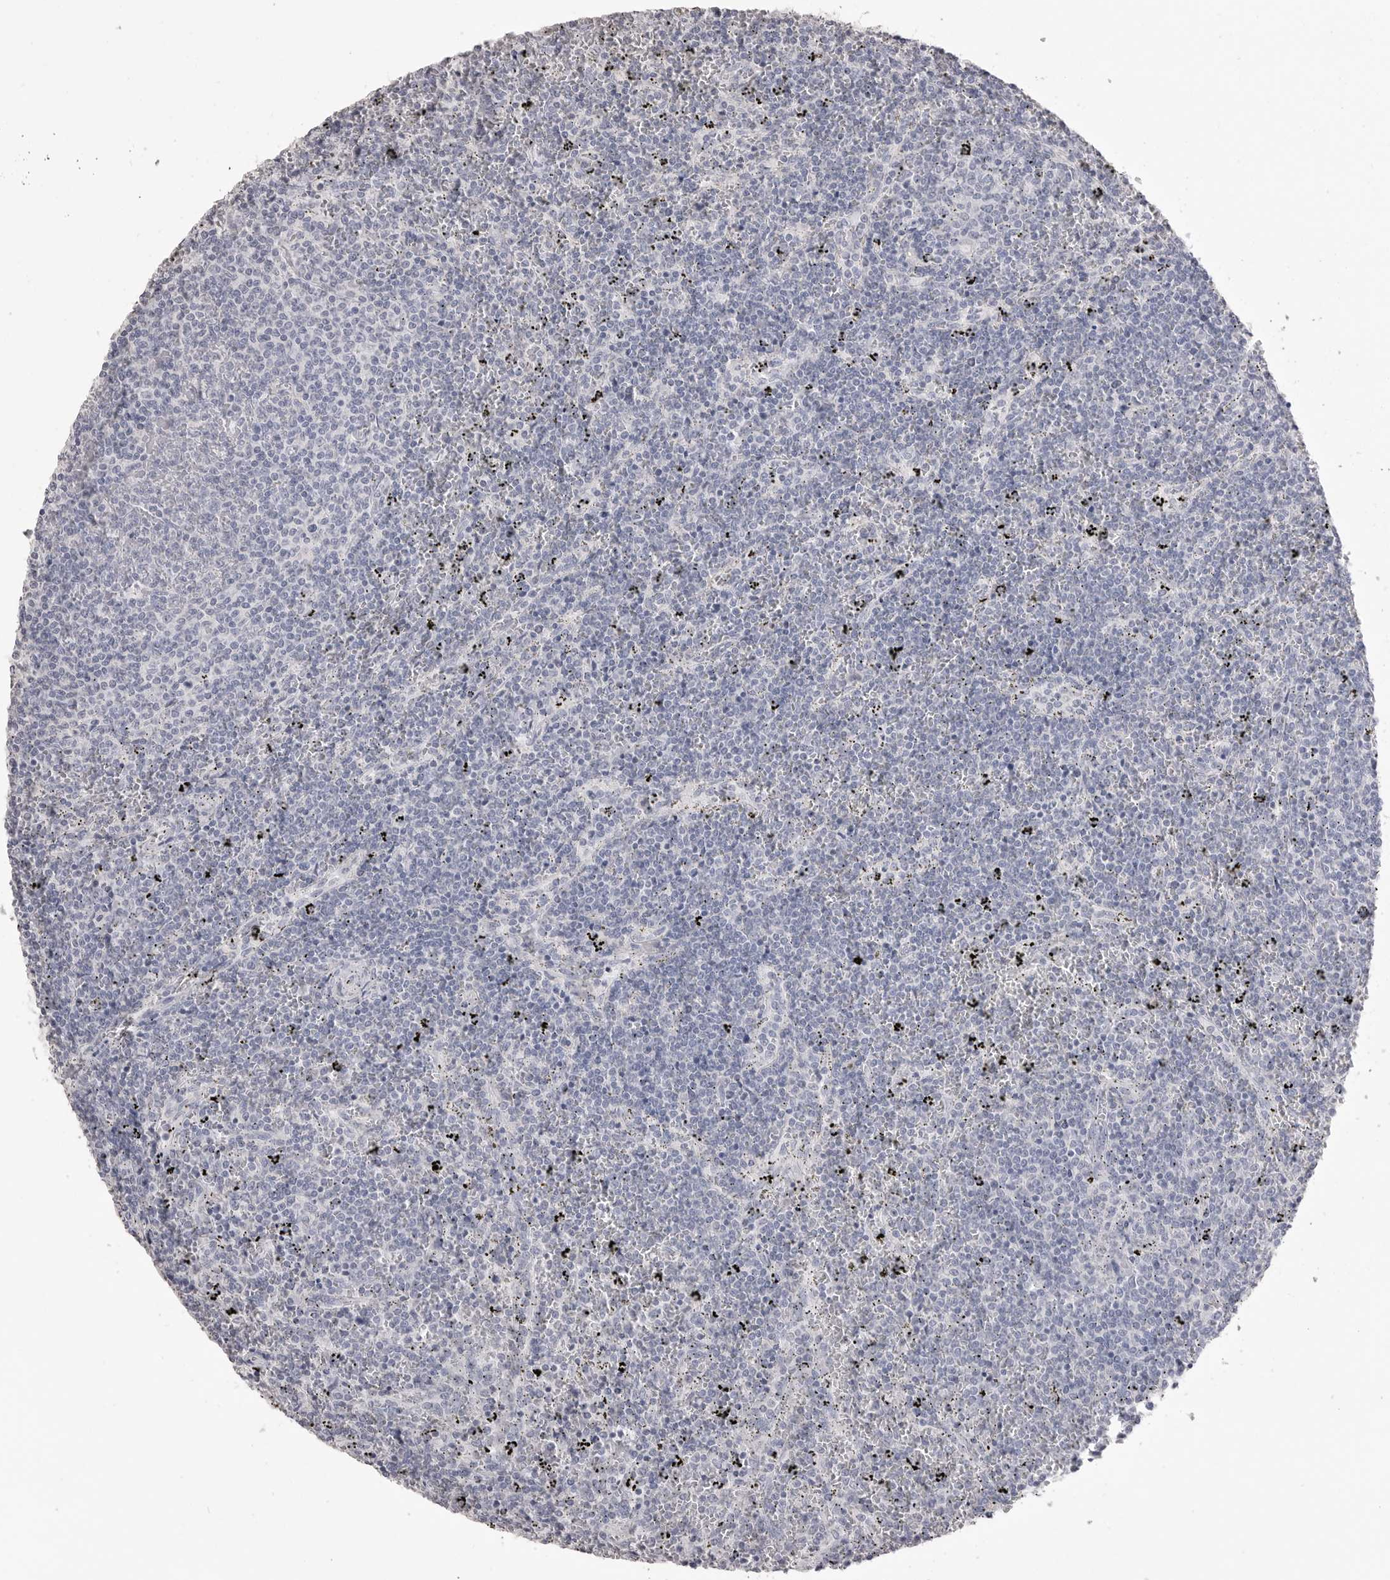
{"staining": {"intensity": "negative", "quantity": "none", "location": "none"}, "tissue": "lymphoma", "cell_type": "Tumor cells", "image_type": "cancer", "snomed": [{"axis": "morphology", "description": "Malignant lymphoma, non-Hodgkin's type, Low grade"}, {"axis": "topography", "description": "Spleen"}], "caption": "A histopathology image of human lymphoma is negative for staining in tumor cells.", "gene": "ICAM5", "patient": {"sex": "female", "age": 50}}